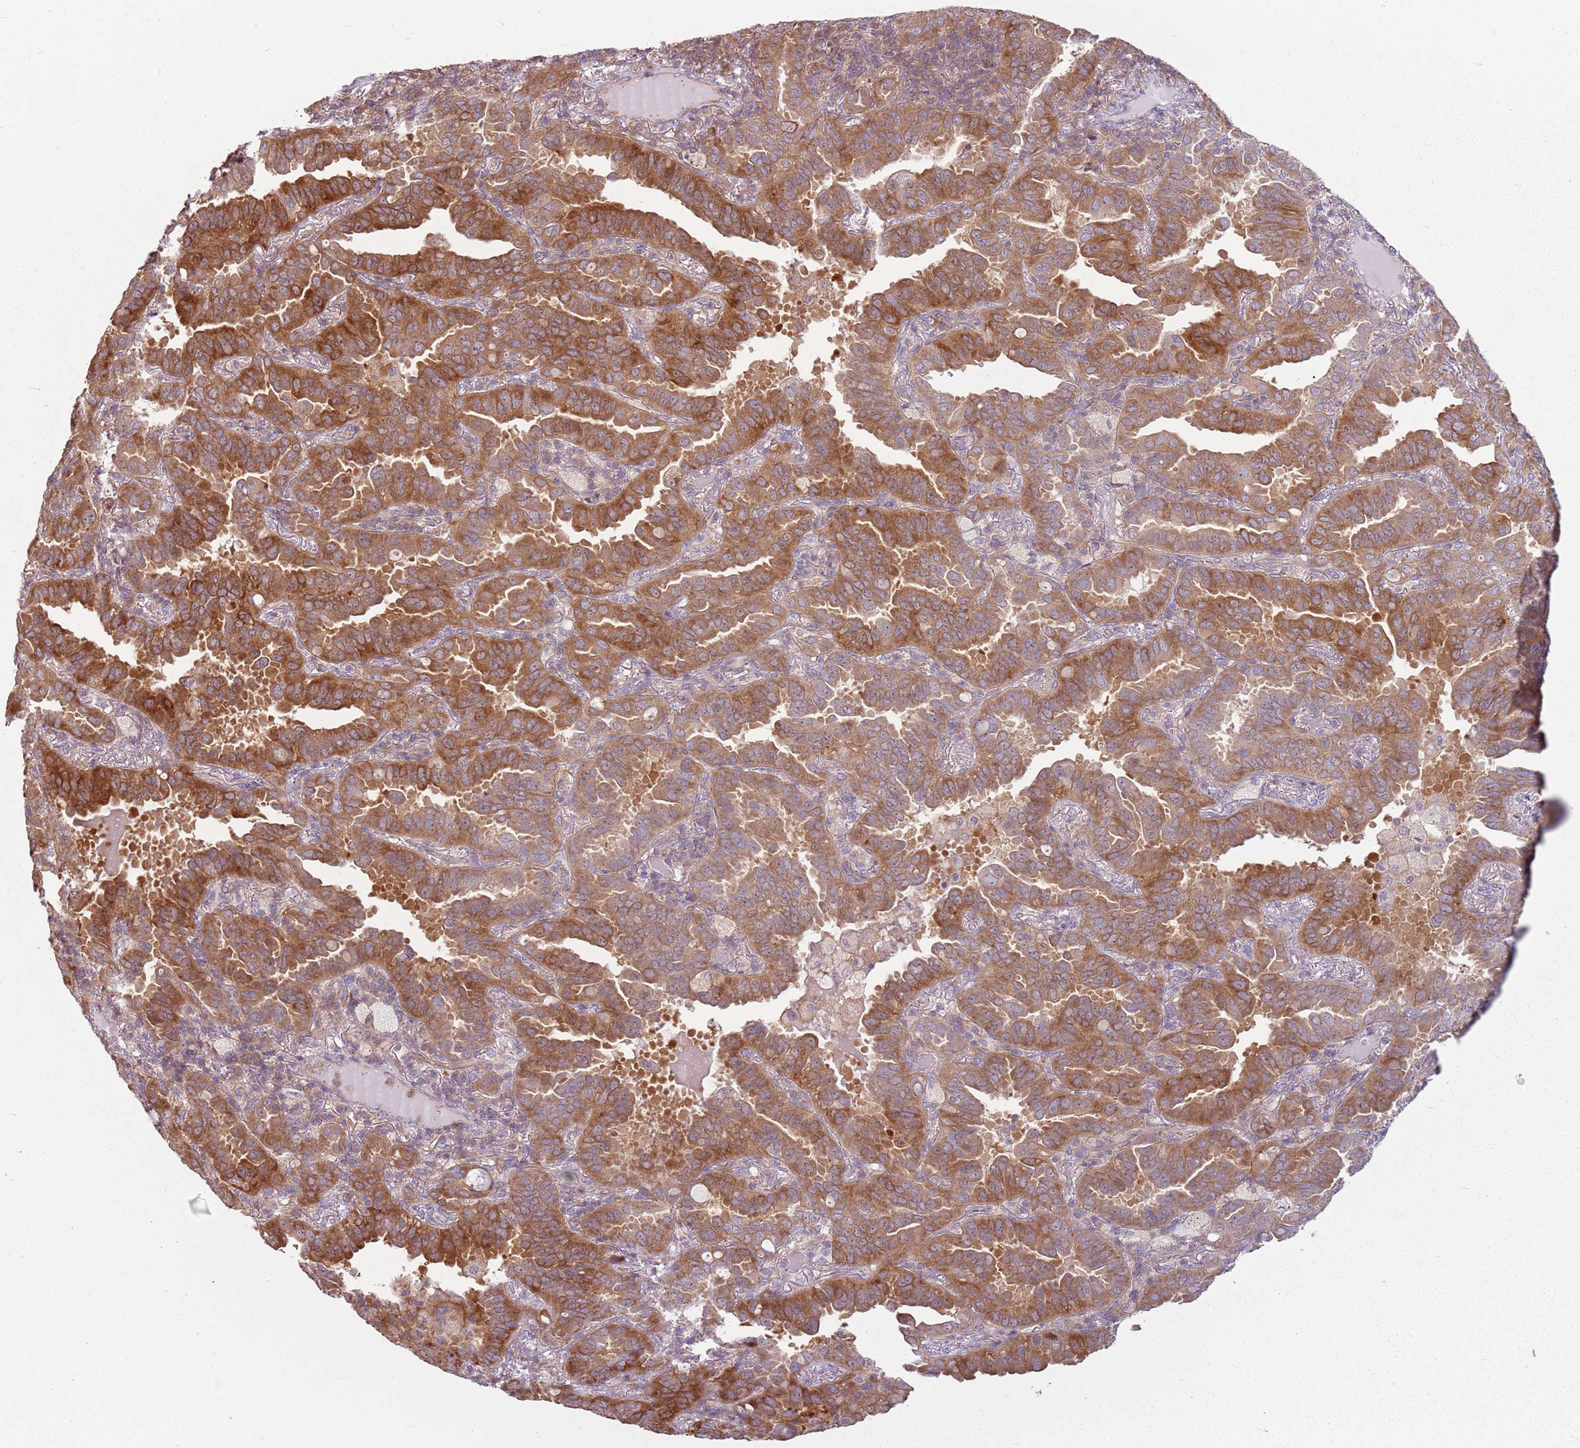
{"staining": {"intensity": "strong", "quantity": ">75%", "location": "cytoplasmic/membranous"}, "tissue": "lung cancer", "cell_type": "Tumor cells", "image_type": "cancer", "snomed": [{"axis": "morphology", "description": "Adenocarcinoma, NOS"}, {"axis": "topography", "description": "Lung"}], "caption": "Protein analysis of adenocarcinoma (lung) tissue shows strong cytoplasmic/membranous staining in about >75% of tumor cells.", "gene": "RPL21", "patient": {"sex": "male", "age": 64}}